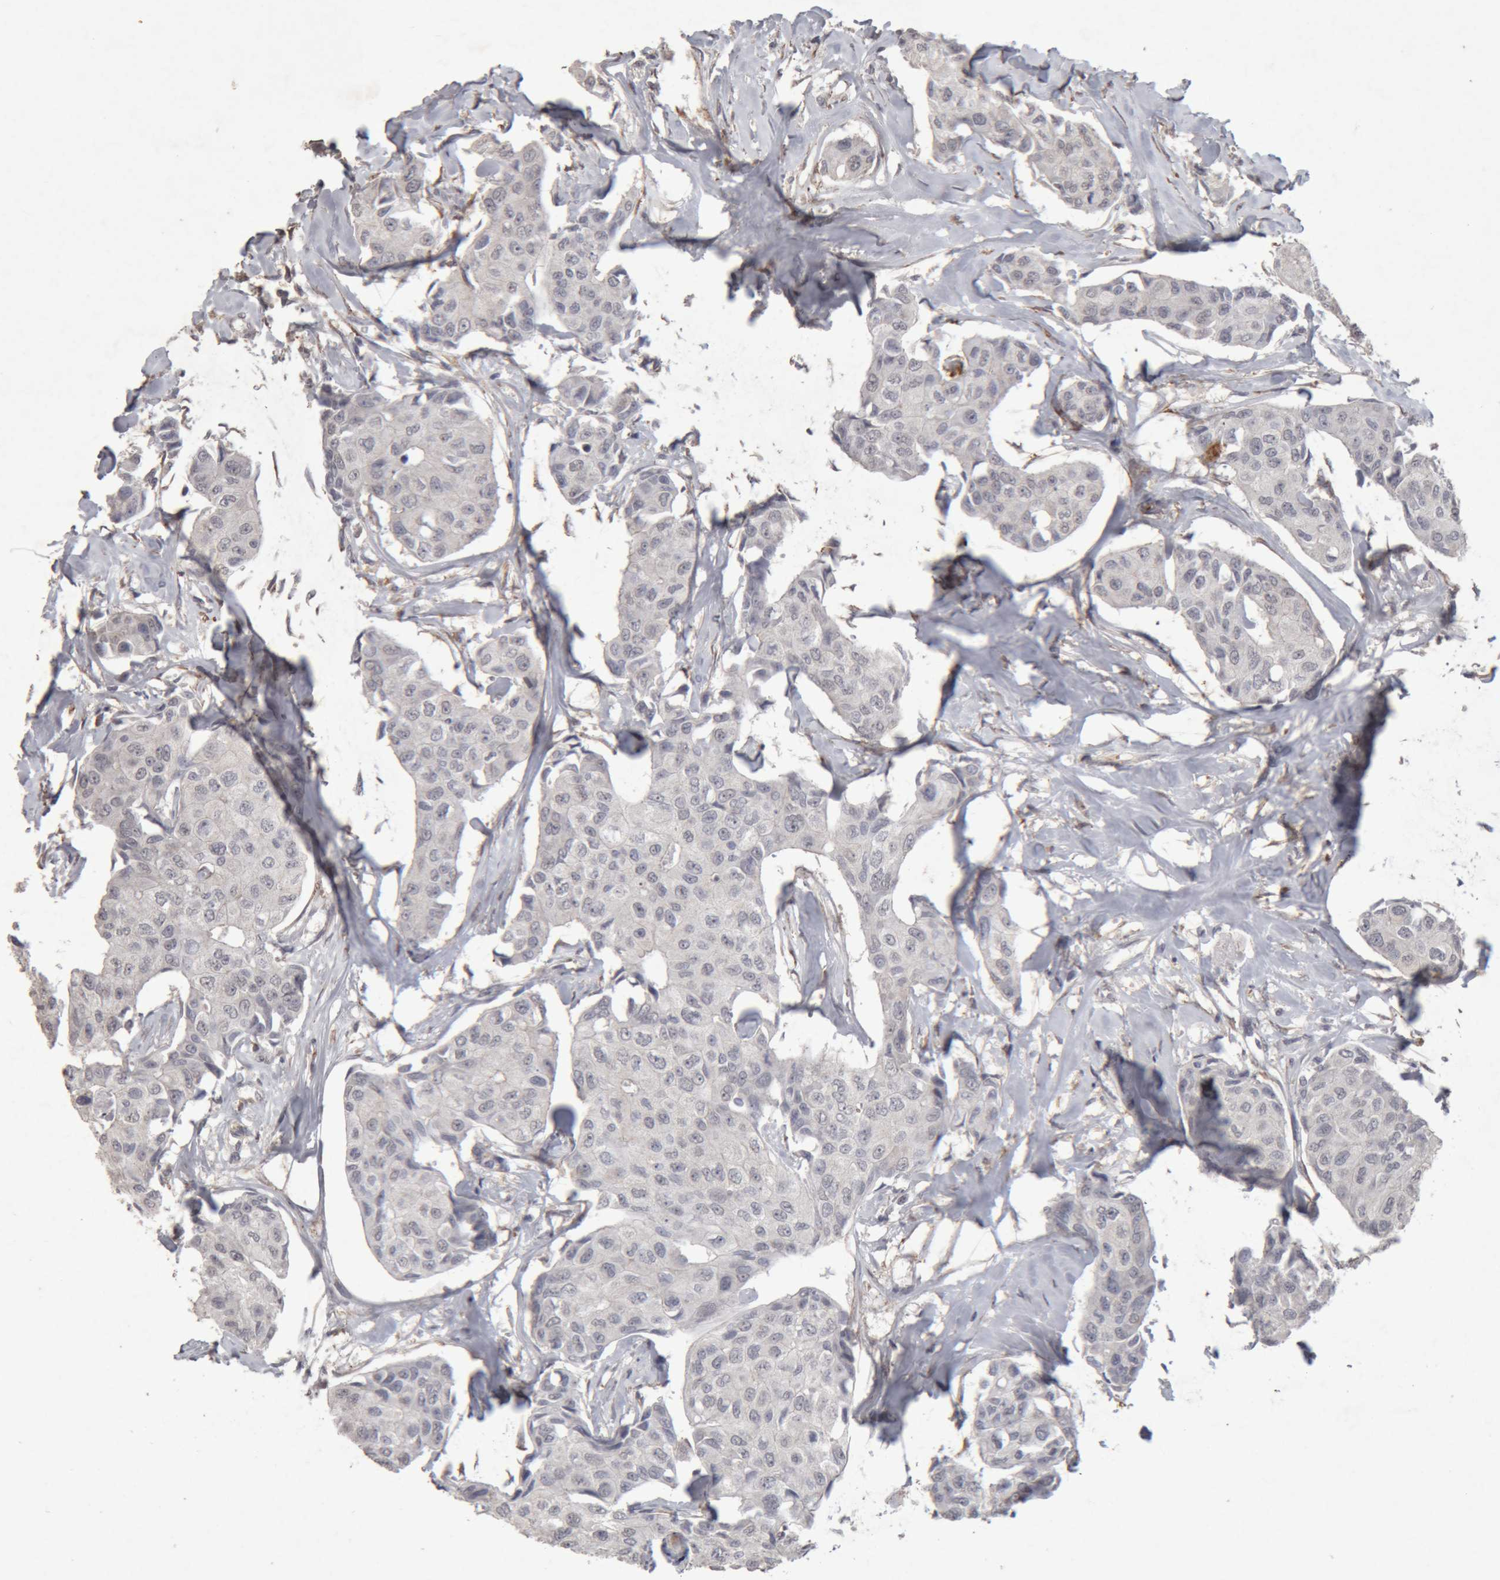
{"staining": {"intensity": "negative", "quantity": "none", "location": "none"}, "tissue": "breast cancer", "cell_type": "Tumor cells", "image_type": "cancer", "snomed": [{"axis": "morphology", "description": "Duct carcinoma"}, {"axis": "topography", "description": "Breast"}], "caption": "The photomicrograph displays no significant expression in tumor cells of intraductal carcinoma (breast).", "gene": "MEP1A", "patient": {"sex": "female", "age": 80}}